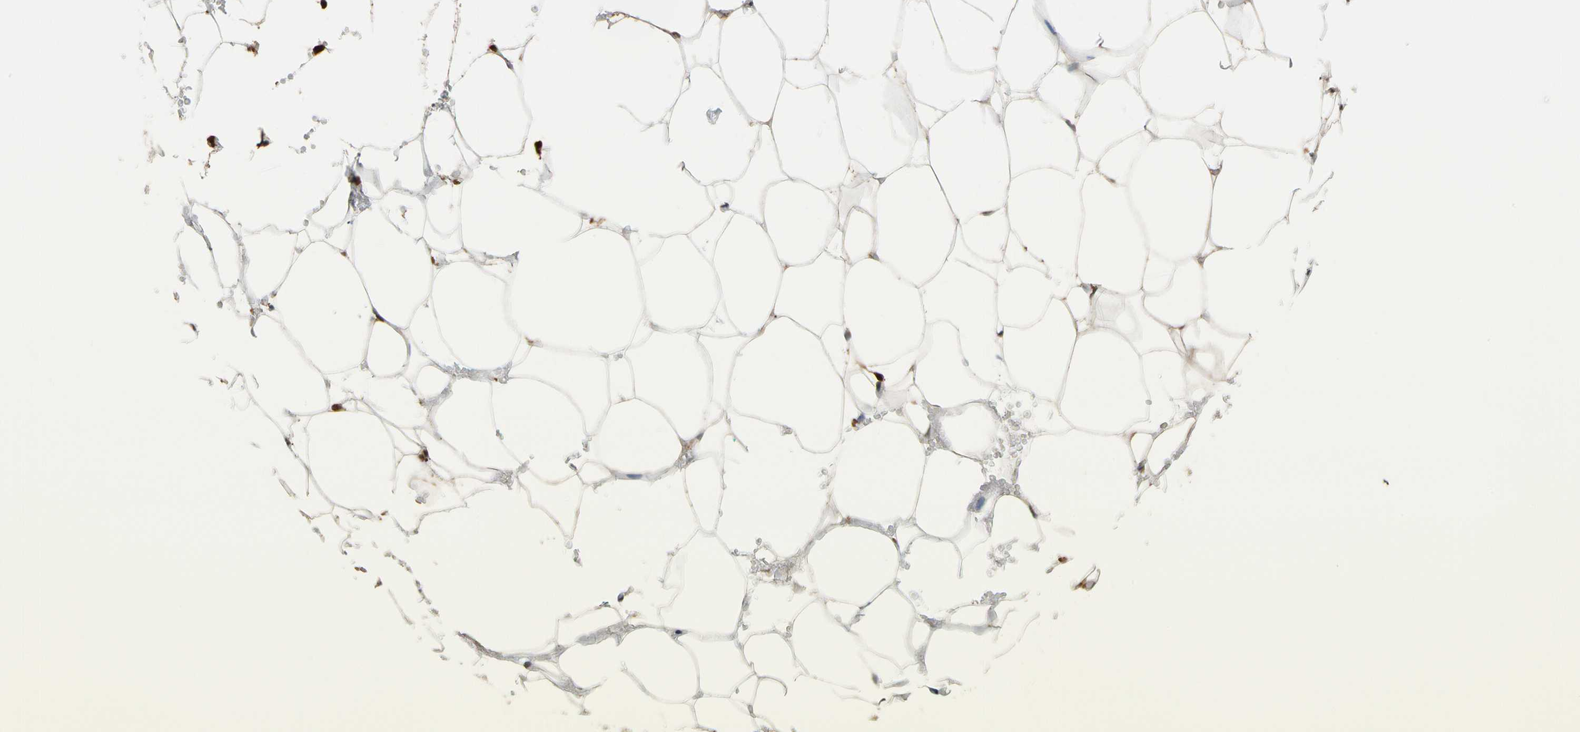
{"staining": {"intensity": "weak", "quantity": "25%-75%", "location": "cytoplasmic/membranous"}, "tissue": "soft tissue", "cell_type": "Fibroblasts", "image_type": "normal", "snomed": [{"axis": "morphology", "description": "Normal tissue, NOS"}, {"axis": "topography", "description": "Breast"}, {"axis": "topography", "description": "Adipose tissue"}], "caption": "This image shows immunohistochemistry staining of normal human soft tissue, with low weak cytoplasmic/membranous positivity in approximately 25%-75% of fibroblasts.", "gene": "GPSM2", "patient": {"sex": "female", "age": 25}}